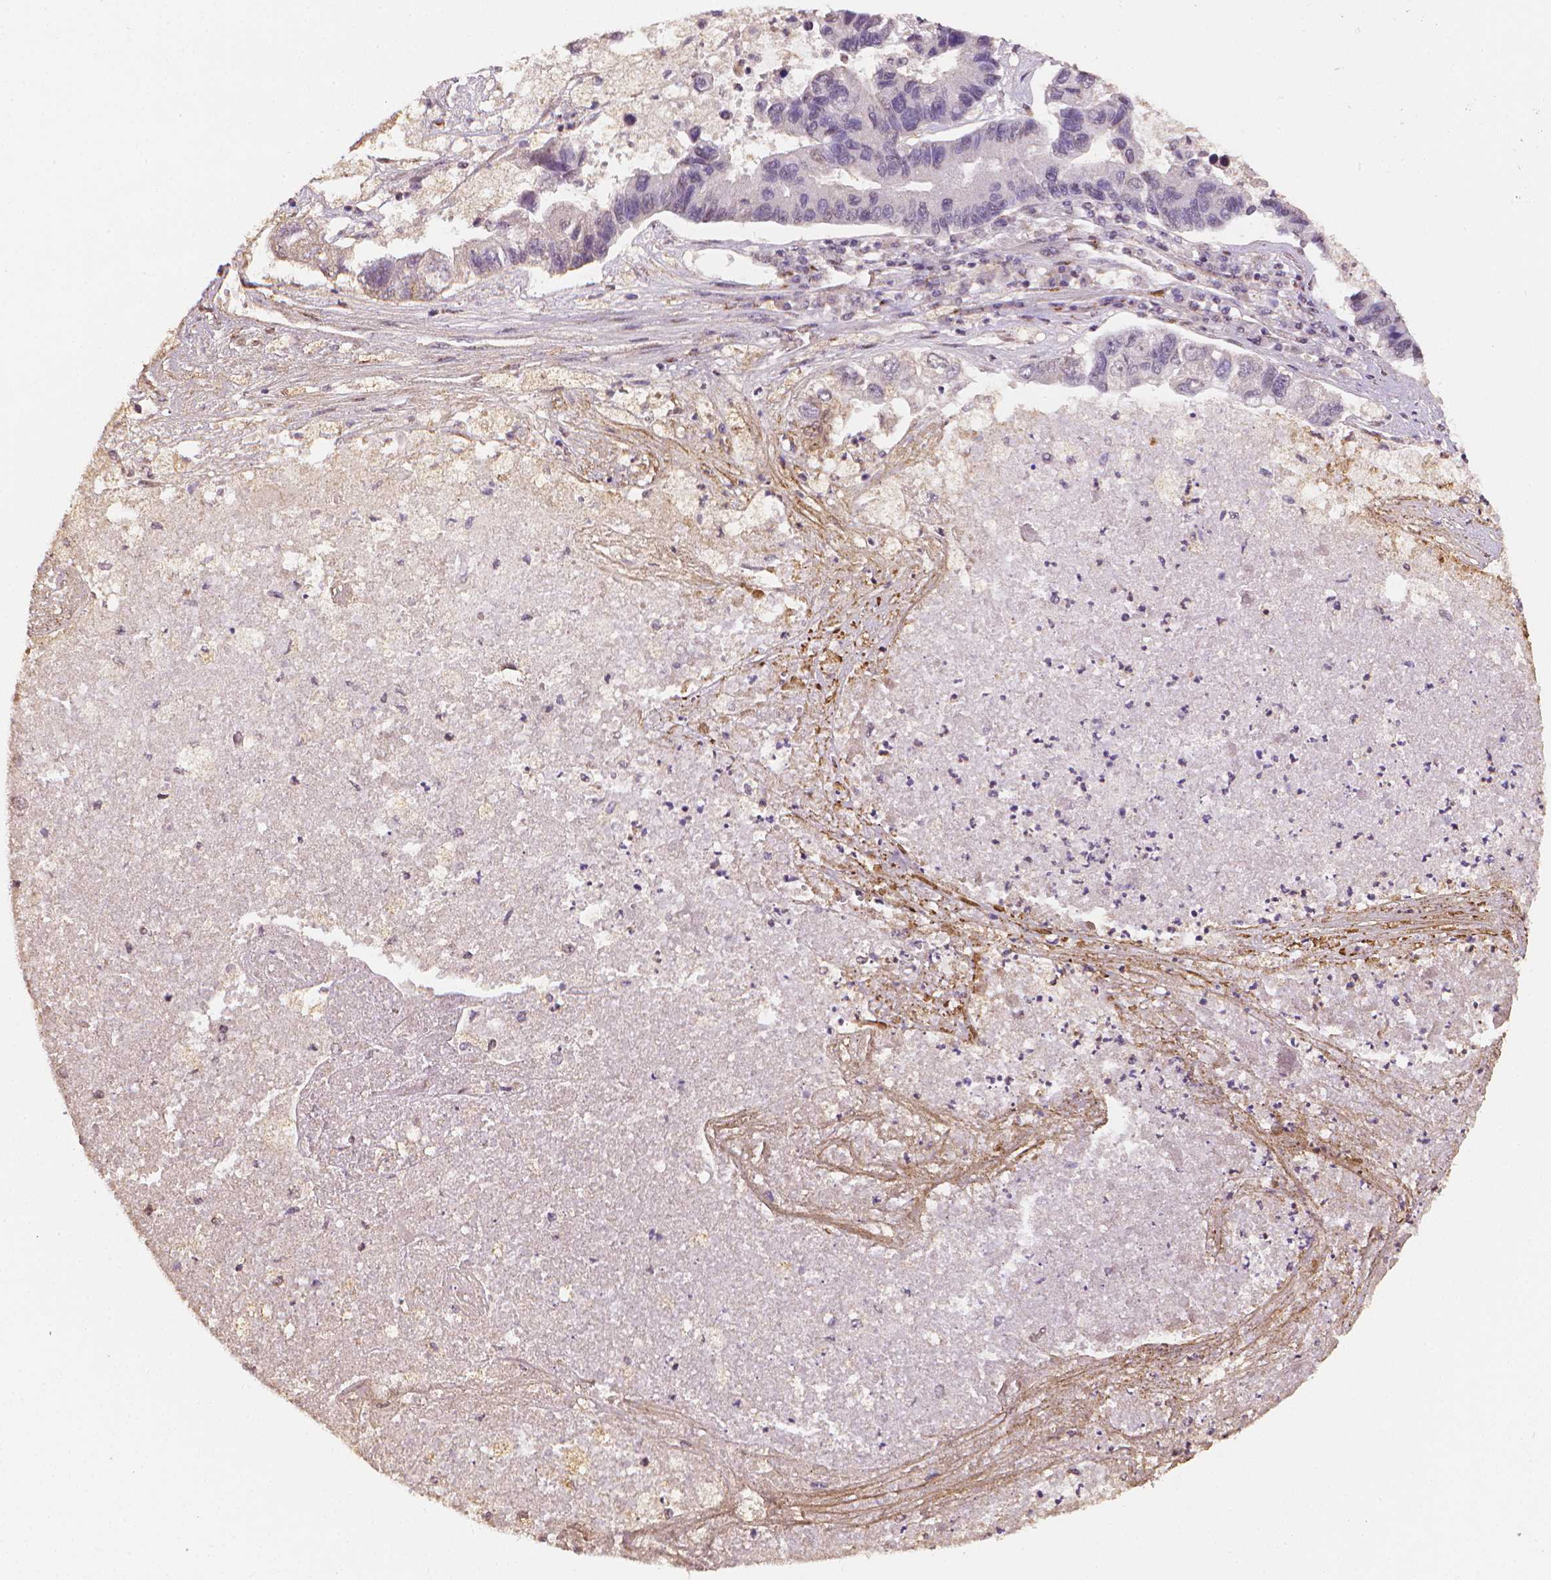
{"staining": {"intensity": "weak", "quantity": "<25%", "location": "cytoplasmic/membranous"}, "tissue": "lung cancer", "cell_type": "Tumor cells", "image_type": "cancer", "snomed": [{"axis": "morphology", "description": "Adenocarcinoma, NOS"}, {"axis": "topography", "description": "Bronchus"}, {"axis": "topography", "description": "Lung"}], "caption": "Micrograph shows no significant protein staining in tumor cells of lung cancer (adenocarcinoma).", "gene": "DCN", "patient": {"sex": "female", "age": 51}}